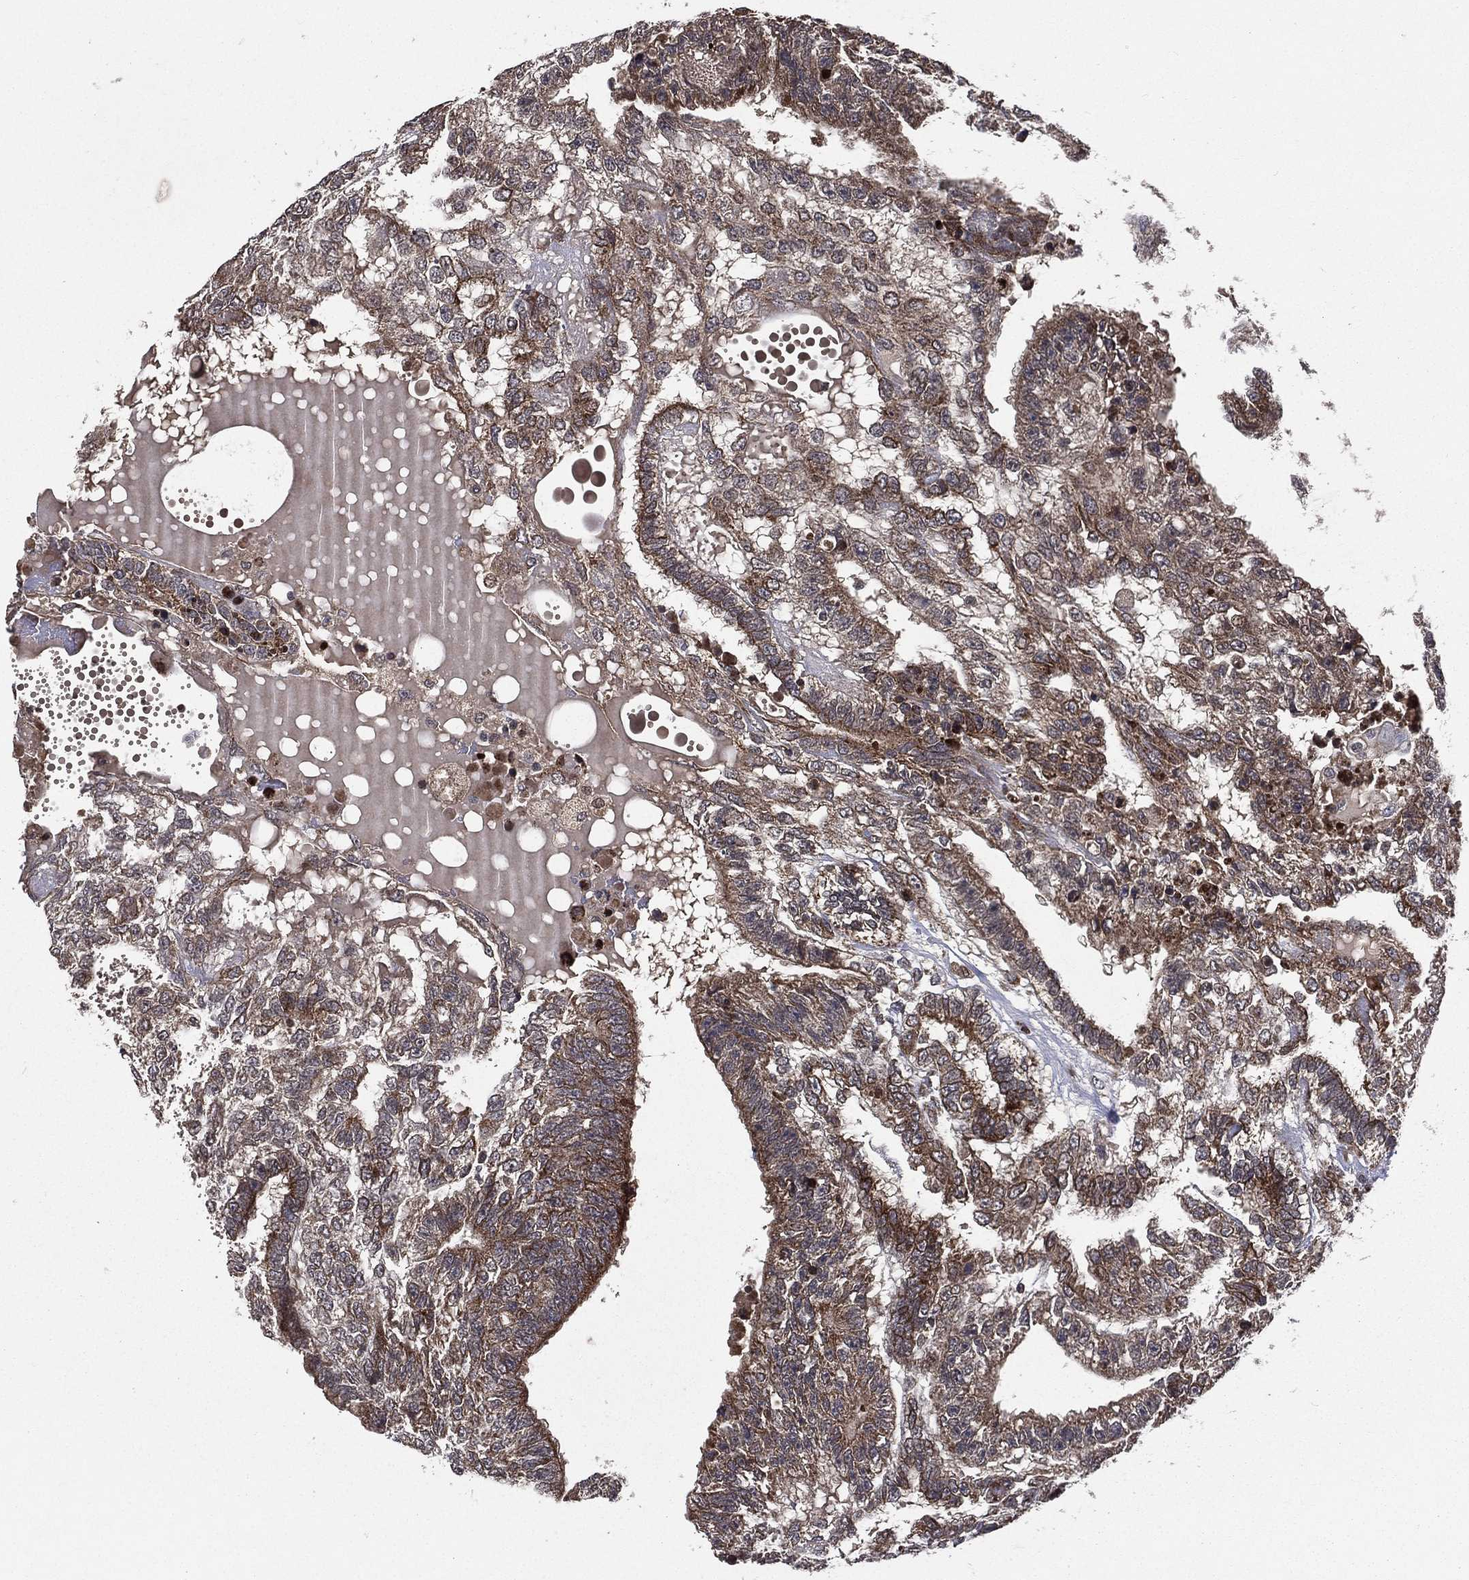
{"staining": {"intensity": "moderate", "quantity": "25%-75%", "location": "cytoplasmic/membranous"}, "tissue": "testis cancer", "cell_type": "Tumor cells", "image_type": "cancer", "snomed": [{"axis": "morphology", "description": "Seminoma, NOS"}, {"axis": "morphology", "description": "Carcinoma, Embryonal, NOS"}, {"axis": "topography", "description": "Testis"}], "caption": "Brown immunohistochemical staining in human testis seminoma exhibits moderate cytoplasmic/membranous staining in approximately 25%-75% of tumor cells.", "gene": "RAB11FIP4", "patient": {"sex": "male", "age": 41}}